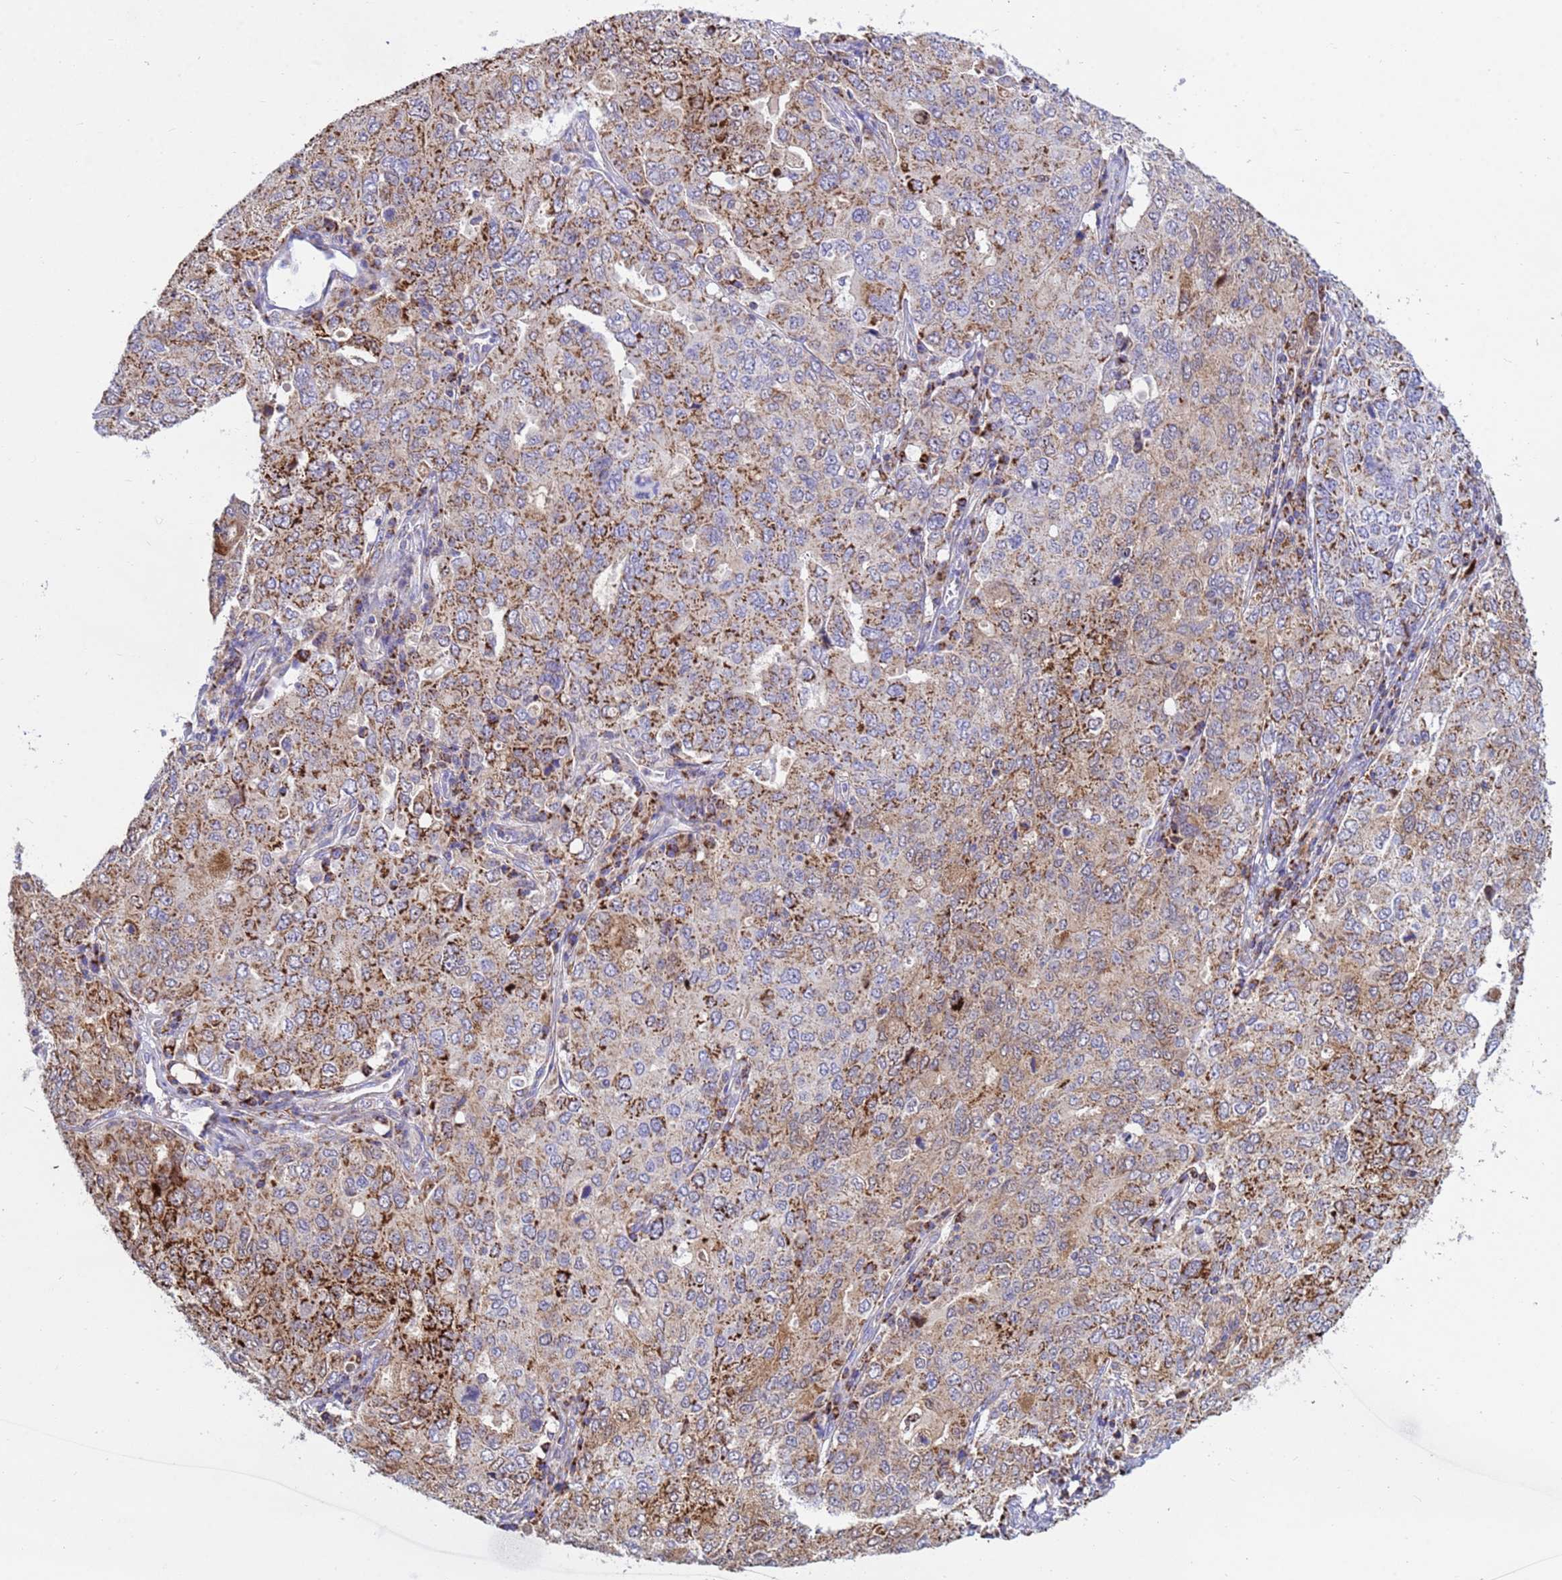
{"staining": {"intensity": "strong", "quantity": "25%-75%", "location": "cytoplasmic/membranous"}, "tissue": "ovarian cancer", "cell_type": "Tumor cells", "image_type": "cancer", "snomed": [{"axis": "morphology", "description": "Carcinoma, endometroid"}, {"axis": "topography", "description": "Ovary"}], "caption": "IHC image of ovarian cancer stained for a protein (brown), which reveals high levels of strong cytoplasmic/membranous staining in approximately 25%-75% of tumor cells.", "gene": "TUBGCP3", "patient": {"sex": "female", "age": 62}}